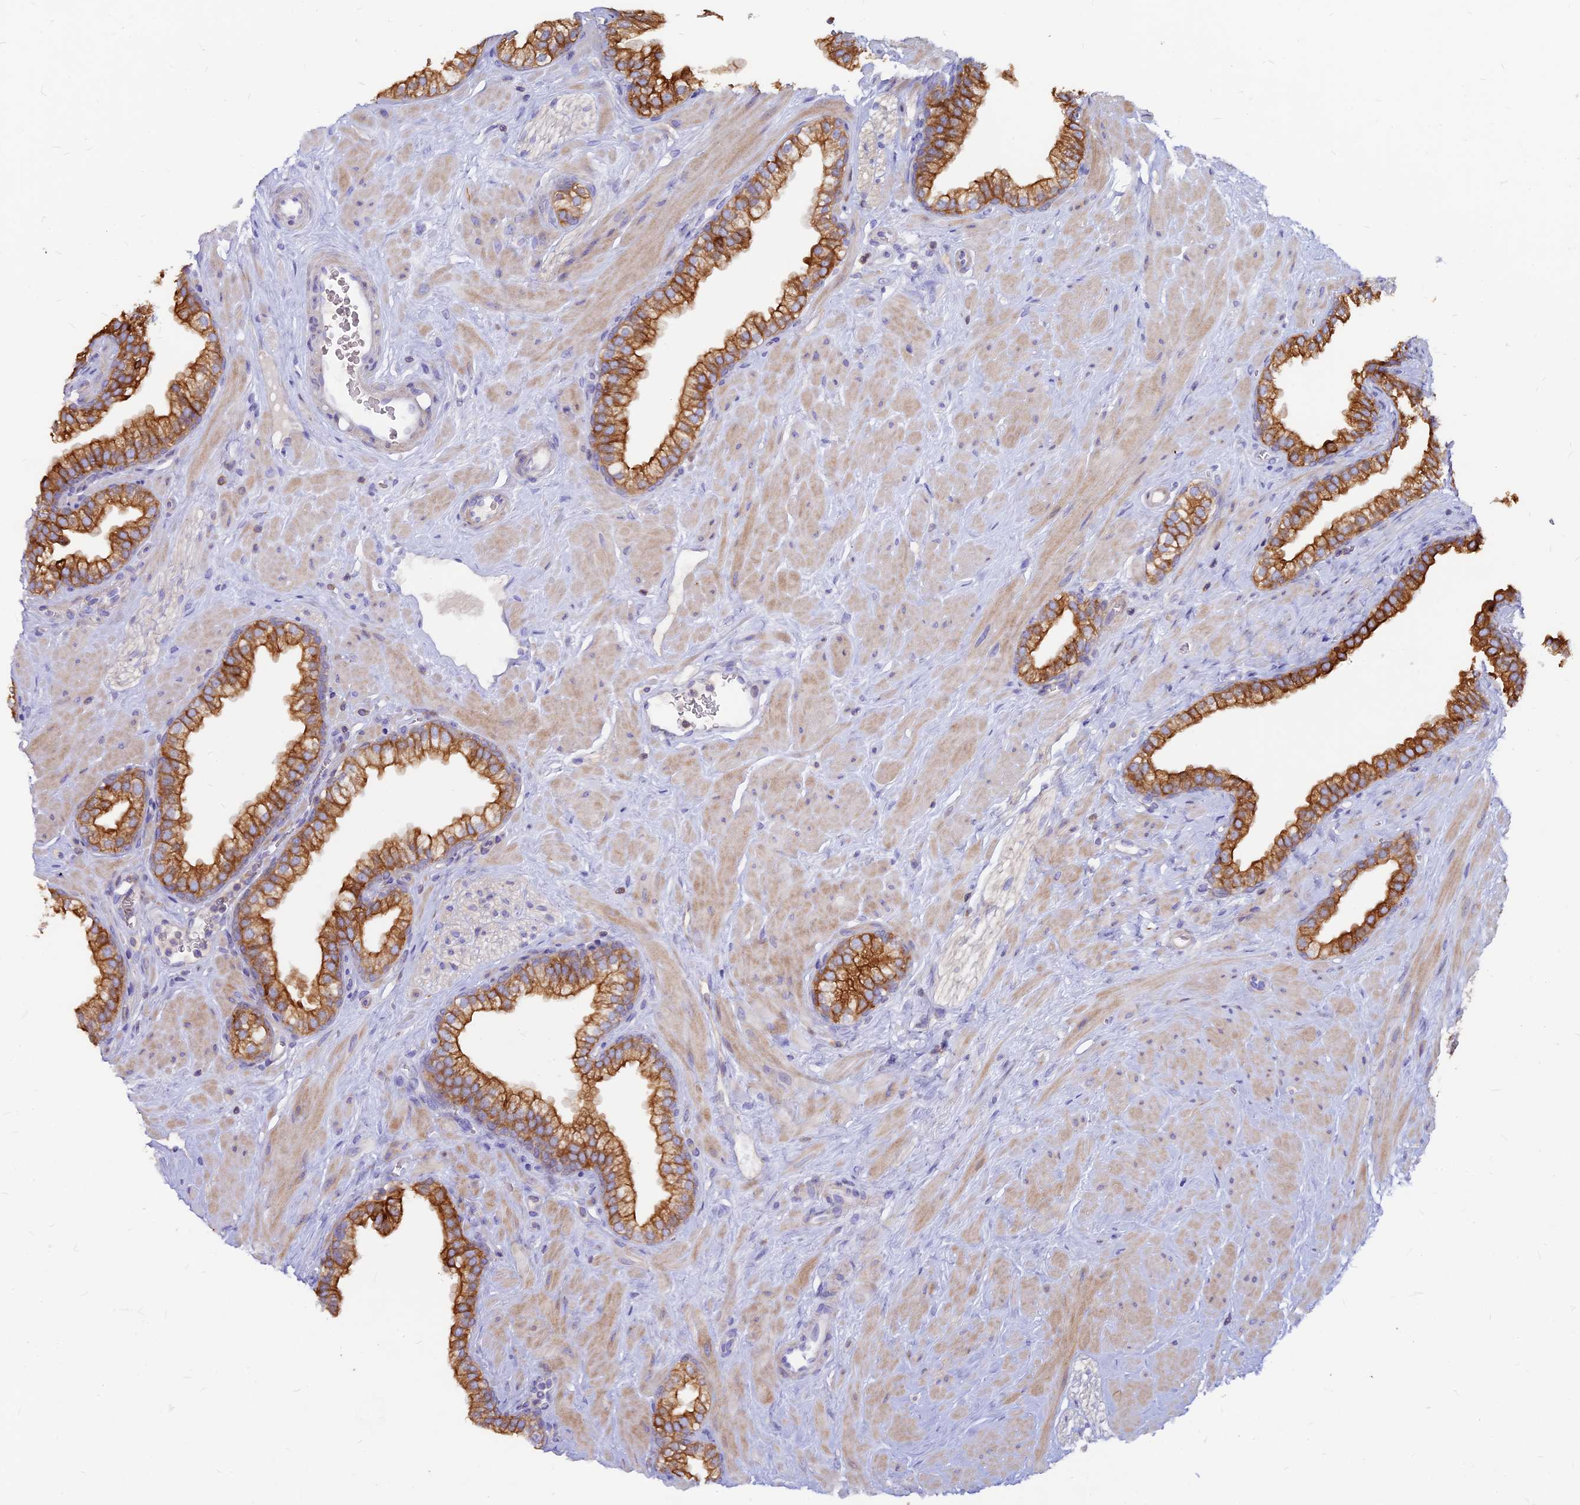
{"staining": {"intensity": "strong", "quantity": ">75%", "location": "cytoplasmic/membranous"}, "tissue": "prostate", "cell_type": "Glandular cells", "image_type": "normal", "snomed": [{"axis": "morphology", "description": "Normal tissue, NOS"}, {"axis": "morphology", "description": "Urothelial carcinoma, Low grade"}, {"axis": "topography", "description": "Urinary bladder"}, {"axis": "topography", "description": "Prostate"}], "caption": "Glandular cells demonstrate high levels of strong cytoplasmic/membranous staining in approximately >75% of cells in normal human prostate. (DAB = brown stain, brightfield microscopy at high magnification).", "gene": "DENND2D", "patient": {"sex": "male", "age": 60}}